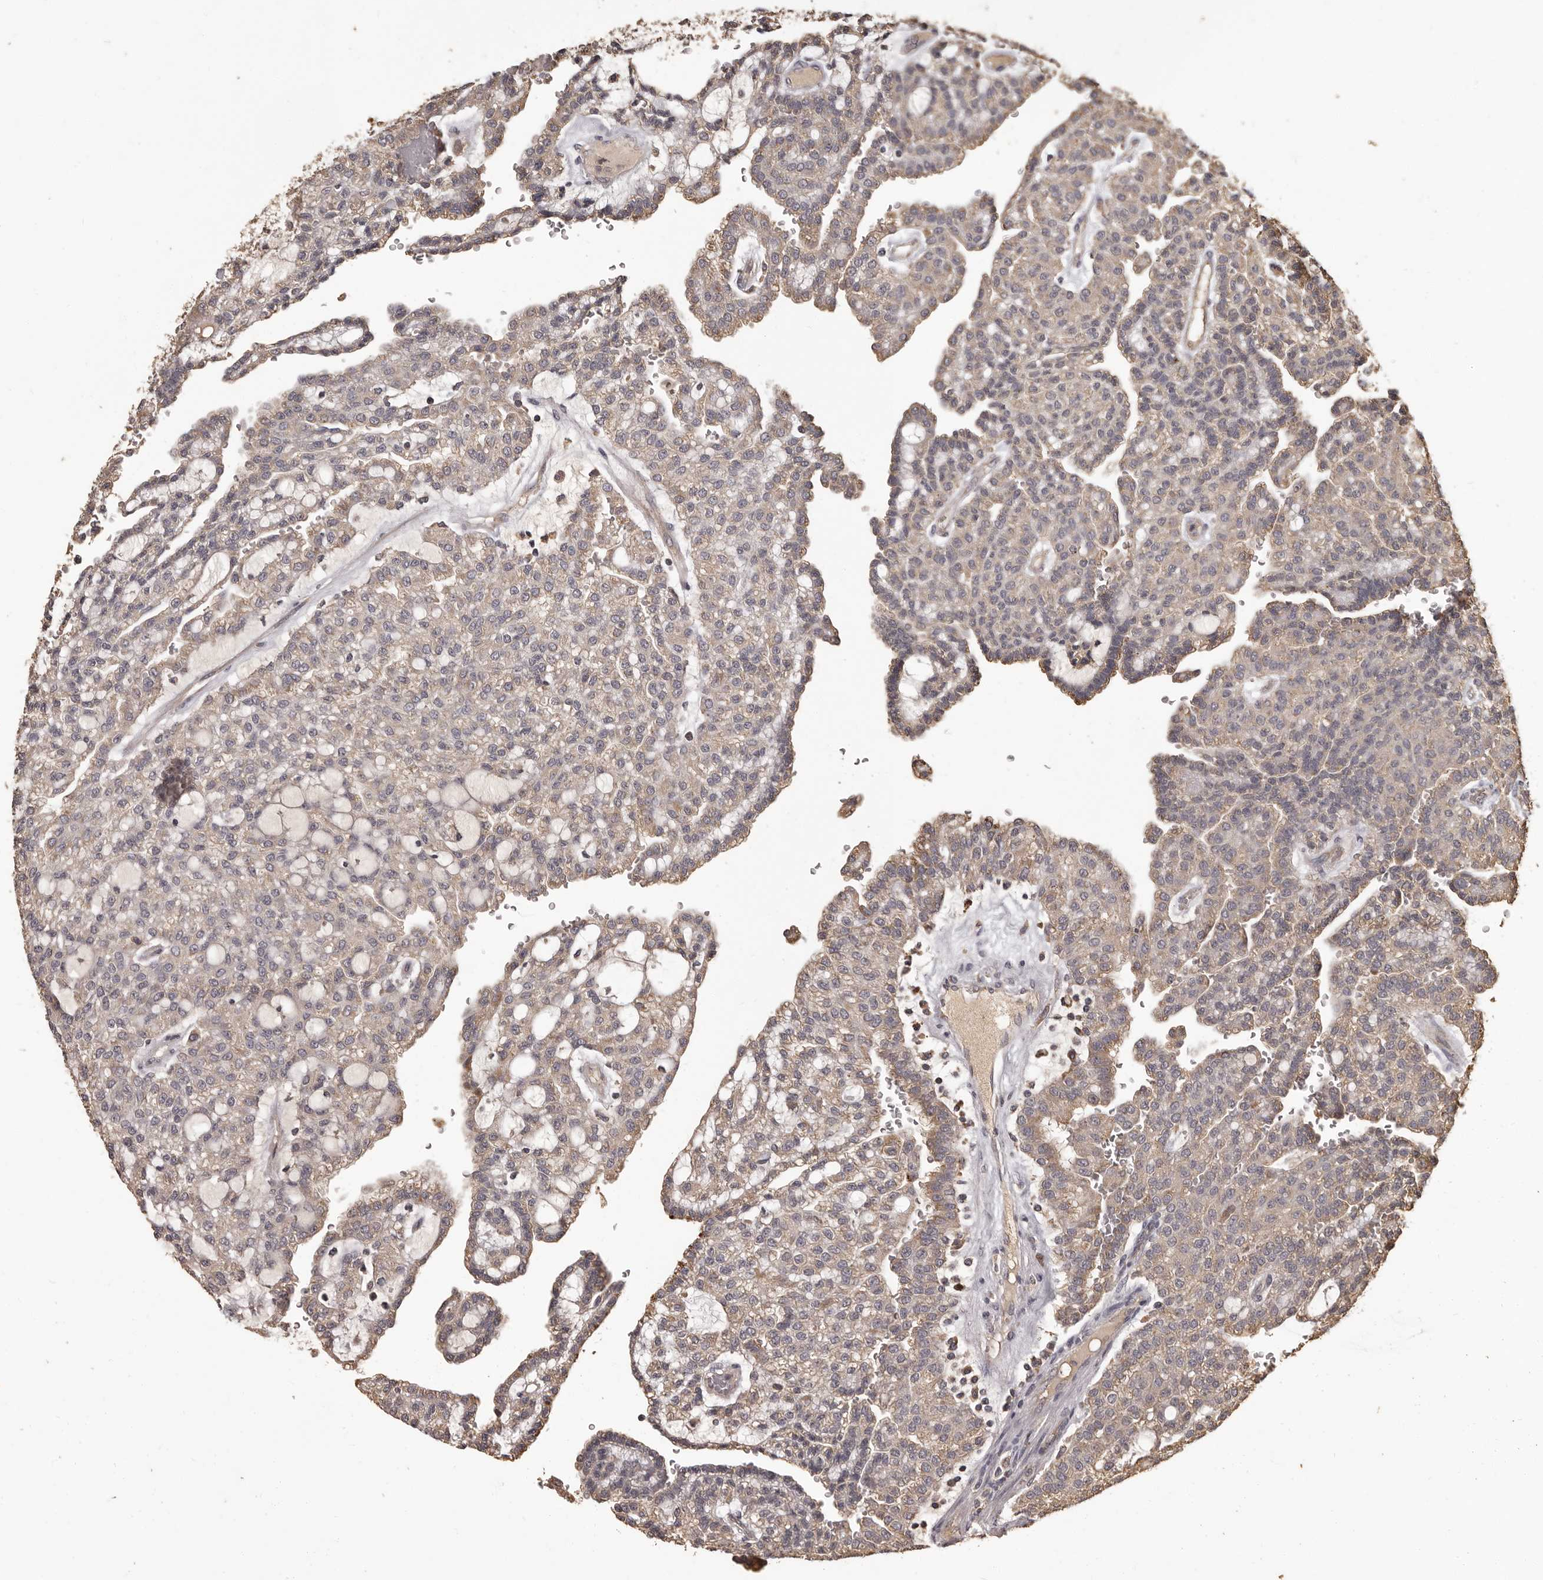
{"staining": {"intensity": "weak", "quantity": ">75%", "location": "cytoplasmic/membranous"}, "tissue": "renal cancer", "cell_type": "Tumor cells", "image_type": "cancer", "snomed": [{"axis": "morphology", "description": "Adenocarcinoma, NOS"}, {"axis": "topography", "description": "Kidney"}], "caption": "Immunohistochemical staining of renal cancer (adenocarcinoma) exhibits low levels of weak cytoplasmic/membranous positivity in about >75% of tumor cells.", "gene": "MGAT5", "patient": {"sex": "male", "age": 63}}